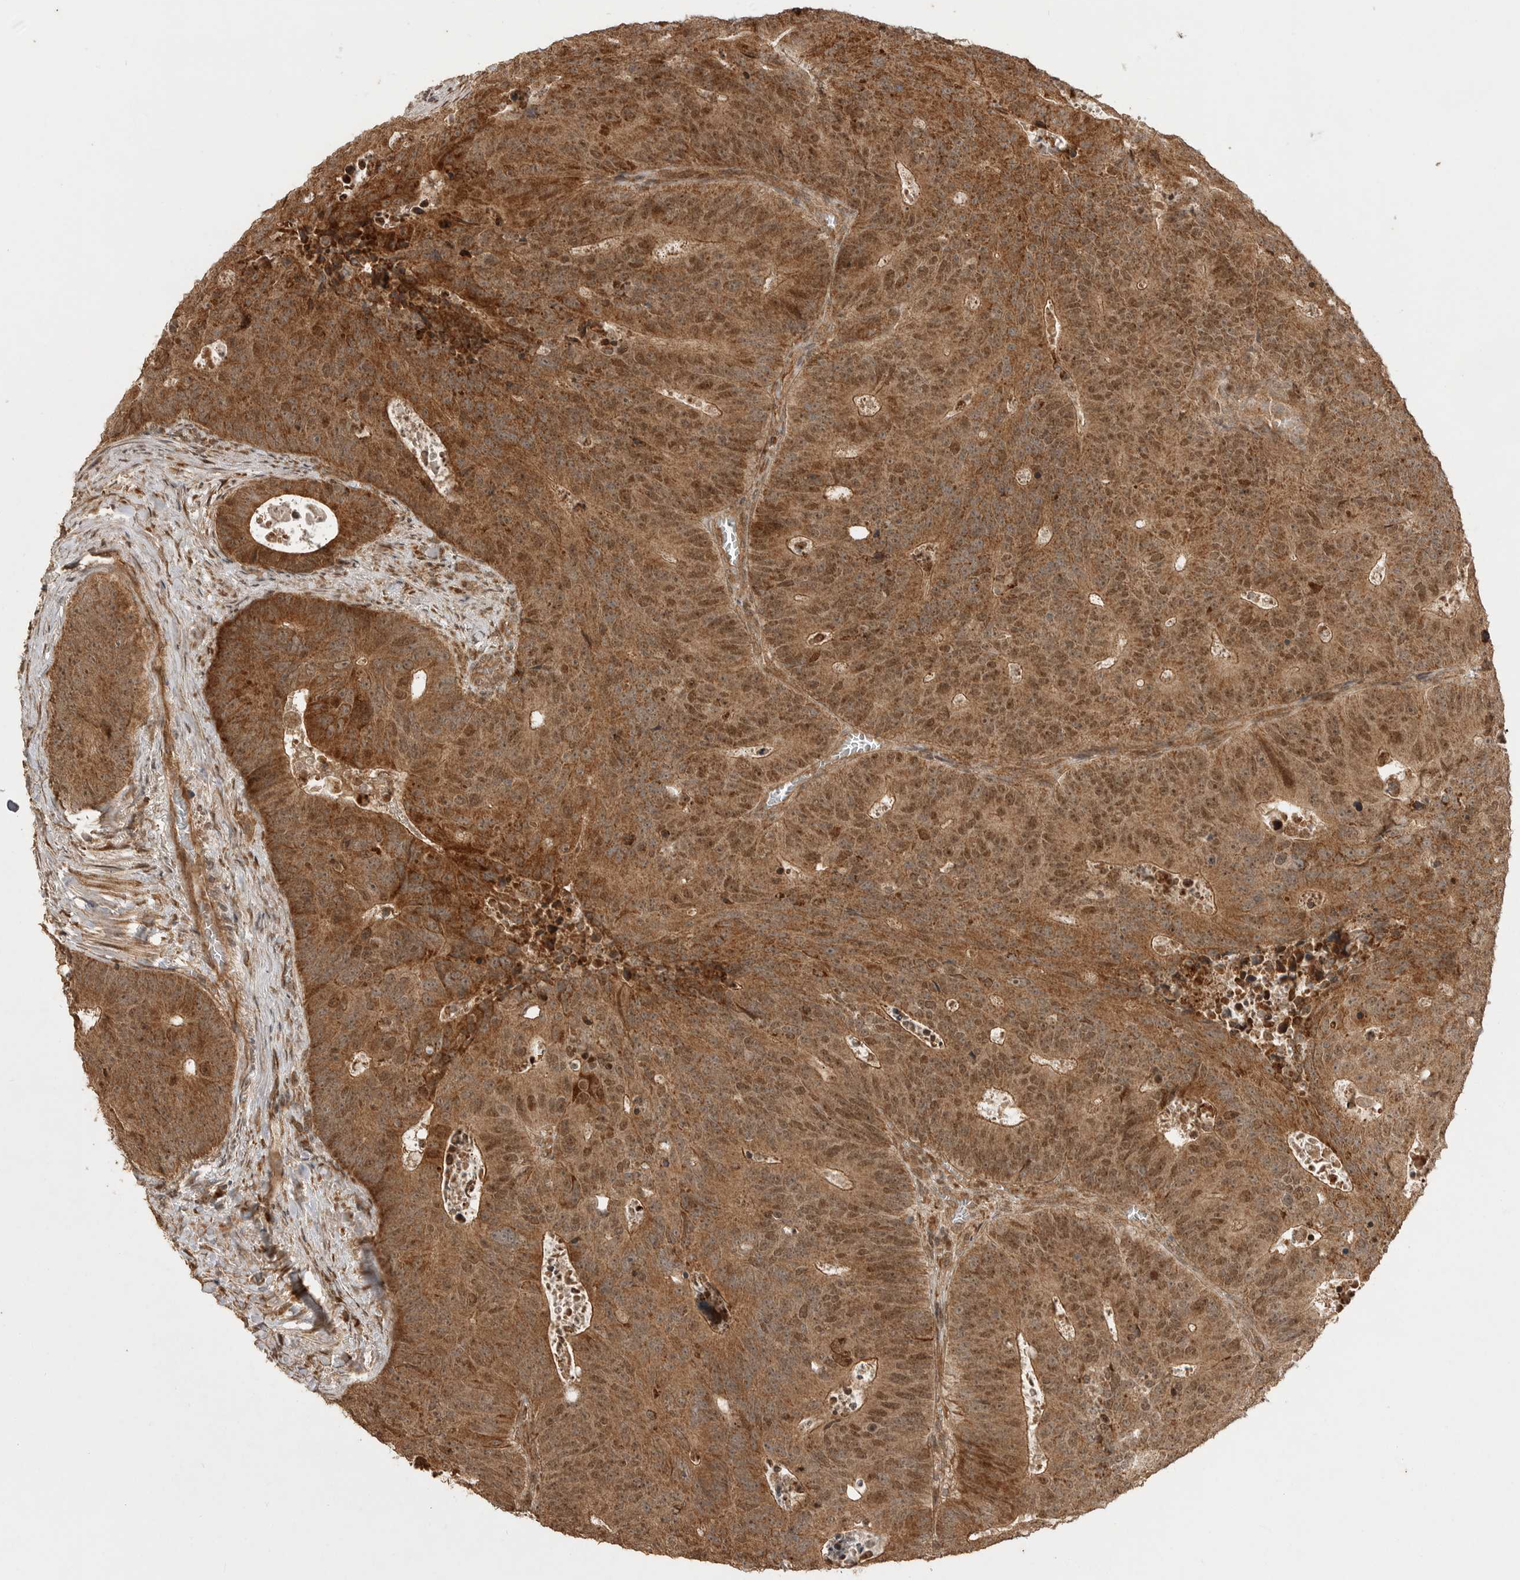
{"staining": {"intensity": "strong", "quantity": ">75%", "location": "cytoplasmic/membranous,nuclear"}, "tissue": "colorectal cancer", "cell_type": "Tumor cells", "image_type": "cancer", "snomed": [{"axis": "morphology", "description": "Adenocarcinoma, NOS"}, {"axis": "topography", "description": "Colon"}], "caption": "Immunohistochemistry image of human colorectal cancer stained for a protein (brown), which displays high levels of strong cytoplasmic/membranous and nuclear staining in about >75% of tumor cells.", "gene": "BOC", "patient": {"sex": "male", "age": 87}}